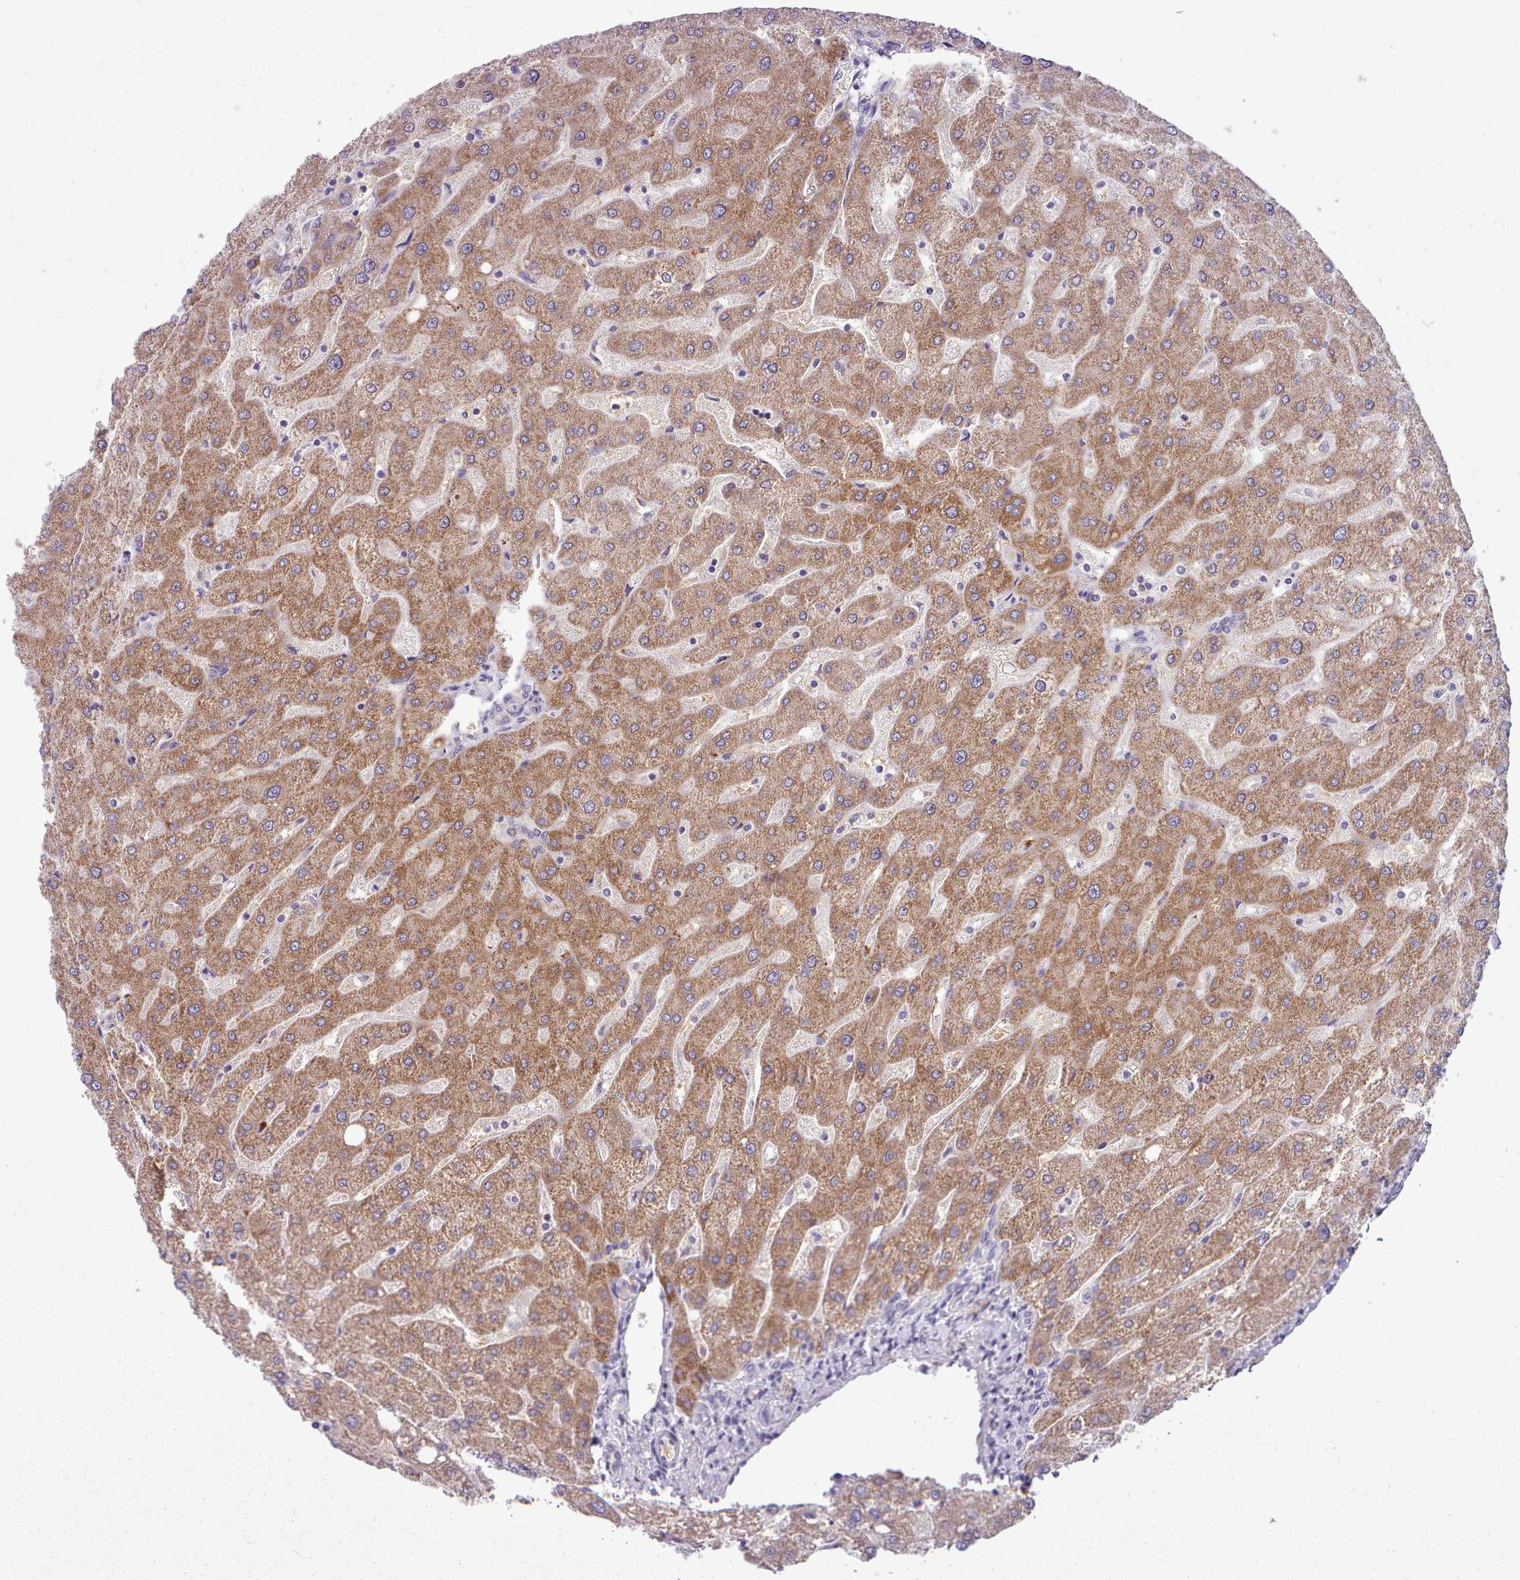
{"staining": {"intensity": "negative", "quantity": "none", "location": "none"}, "tissue": "liver", "cell_type": "Cholangiocytes", "image_type": "normal", "snomed": [{"axis": "morphology", "description": "Normal tissue, NOS"}, {"axis": "topography", "description": "Liver"}], "caption": "There is no significant positivity in cholangiocytes of liver. (DAB (3,3'-diaminobenzidine) IHC with hematoxylin counter stain).", "gene": "AK4P3", "patient": {"sex": "male", "age": 67}}